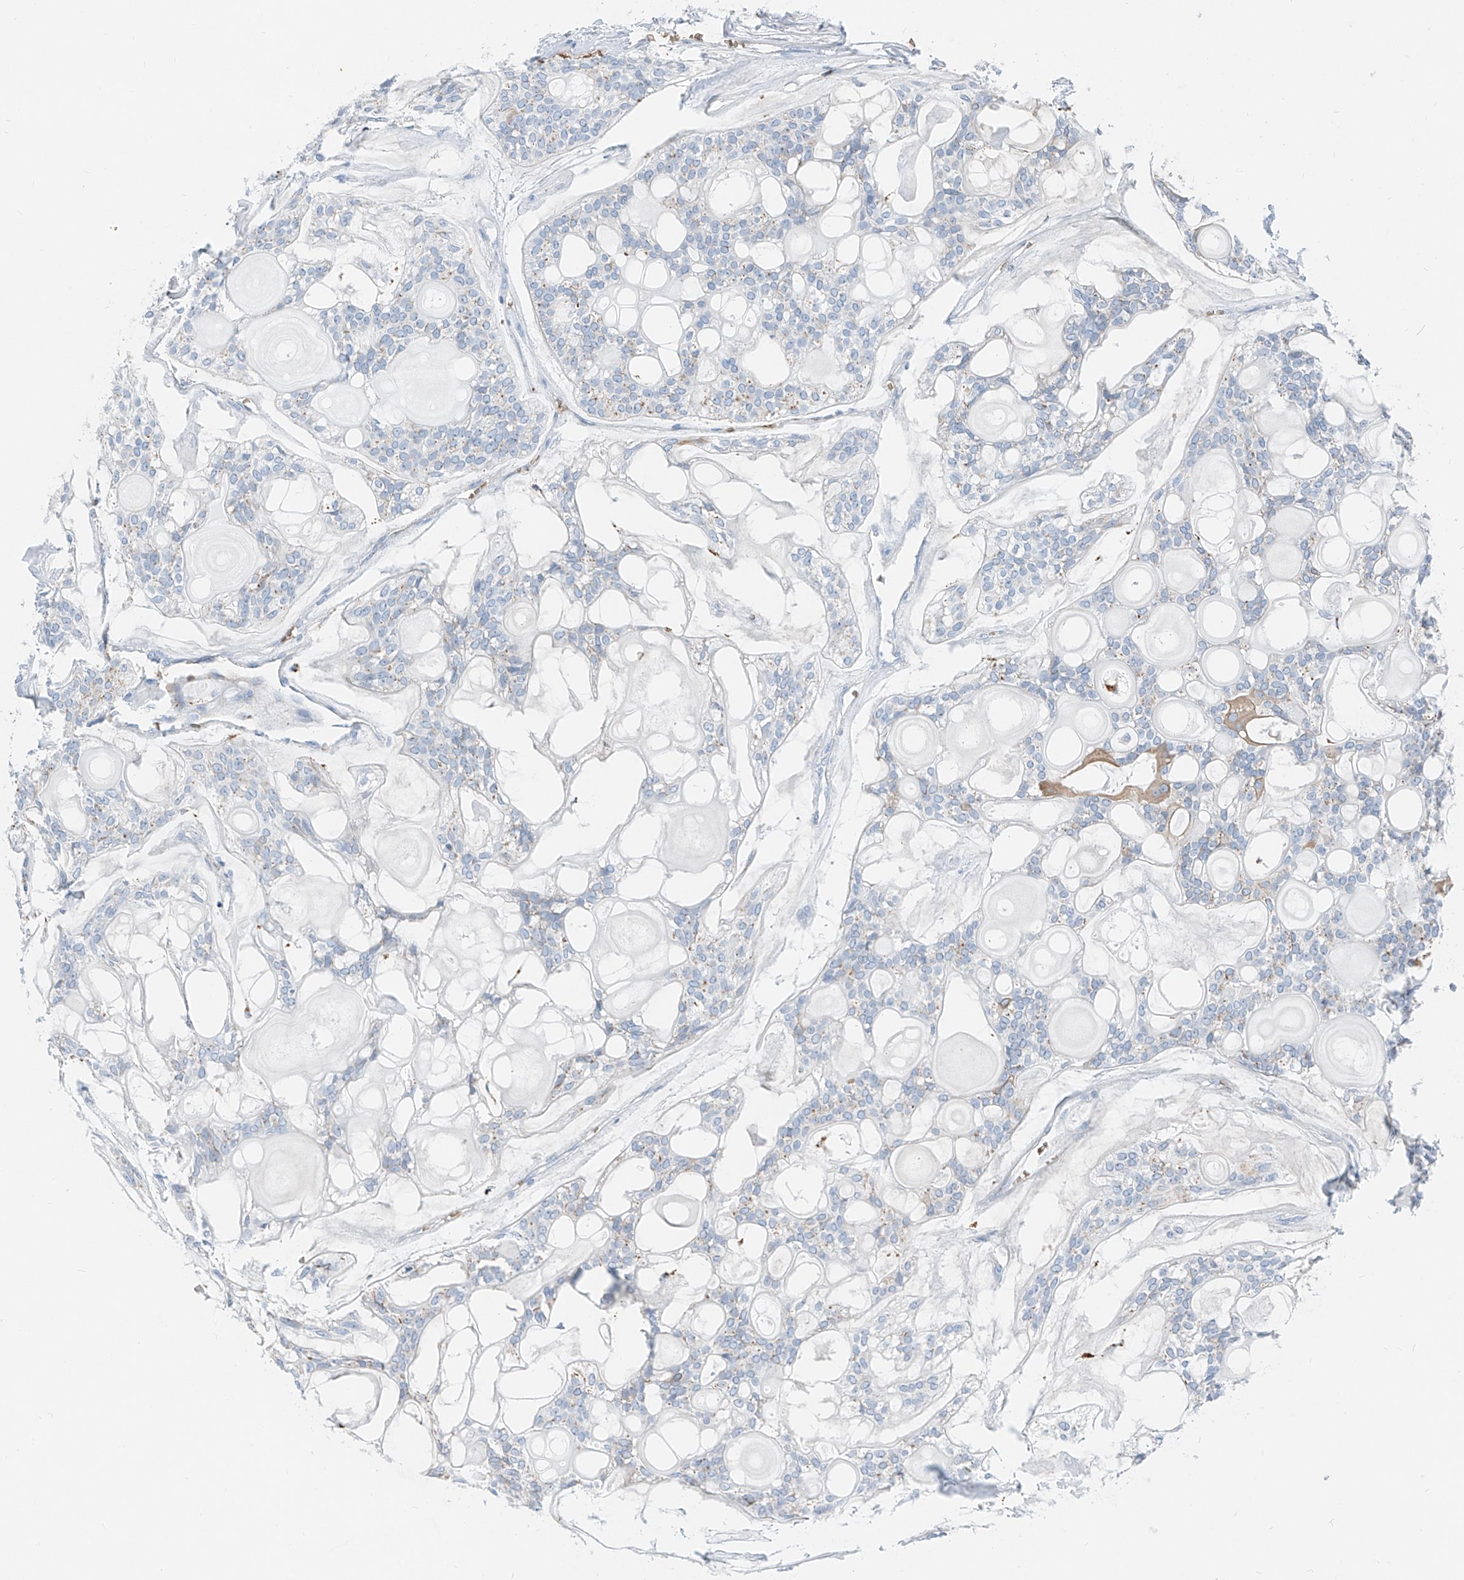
{"staining": {"intensity": "negative", "quantity": "none", "location": "none"}, "tissue": "head and neck cancer", "cell_type": "Tumor cells", "image_type": "cancer", "snomed": [{"axis": "morphology", "description": "Adenocarcinoma, NOS"}, {"axis": "topography", "description": "Head-Neck"}], "caption": "IHC micrograph of neoplastic tissue: human head and neck adenocarcinoma stained with DAB (3,3'-diaminobenzidine) shows no significant protein expression in tumor cells. (IHC, brightfield microscopy, high magnification).", "gene": "PRSS23", "patient": {"sex": "male", "age": 66}}